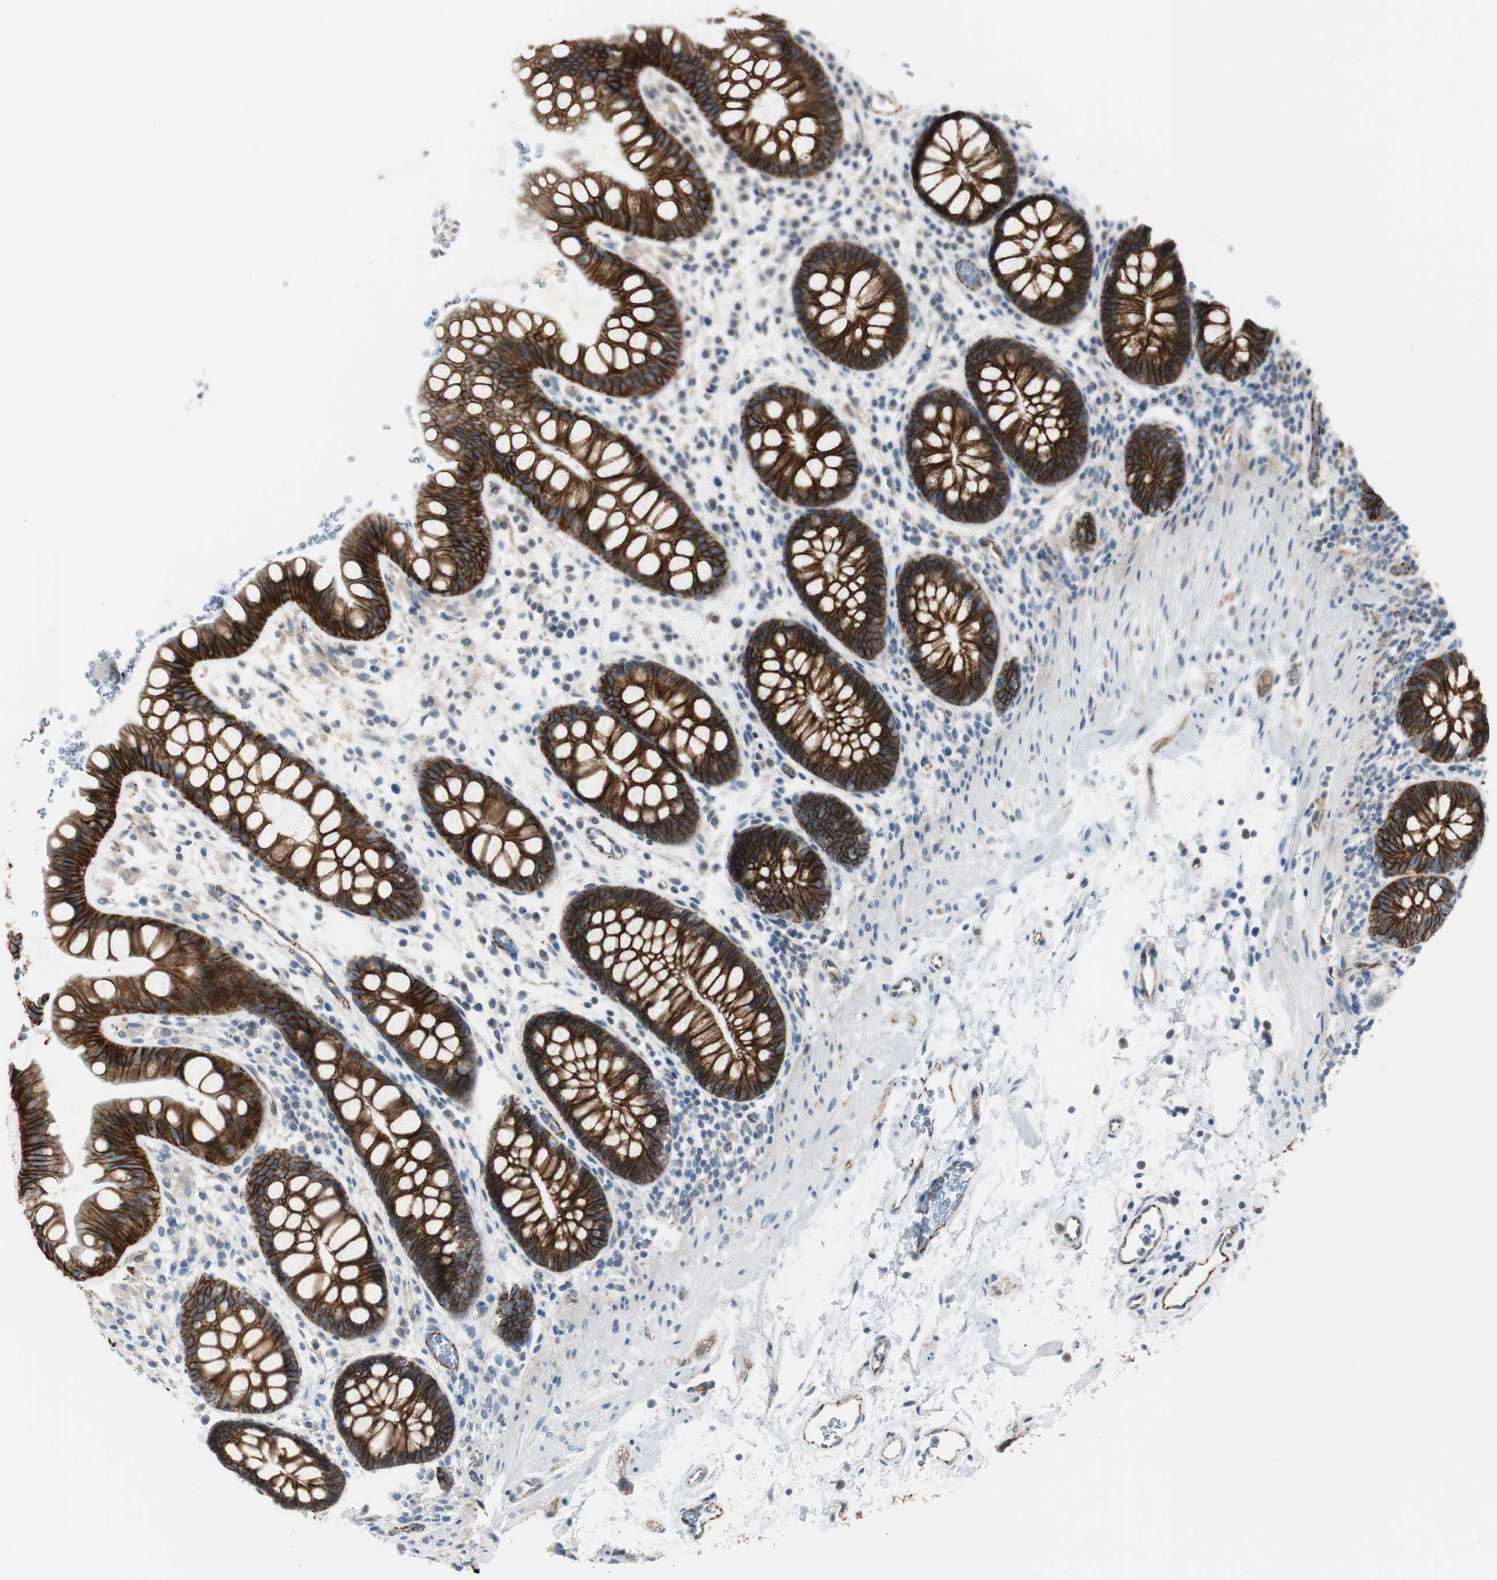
{"staining": {"intensity": "strong", "quantity": ">75%", "location": "cytoplasmic/membranous"}, "tissue": "rectum", "cell_type": "Glandular cells", "image_type": "normal", "snomed": [{"axis": "morphology", "description": "Normal tissue, NOS"}, {"axis": "topography", "description": "Rectum"}], "caption": "This is a histology image of immunohistochemistry staining of unremarkable rectum, which shows strong expression in the cytoplasmic/membranous of glandular cells.", "gene": "STXBP4", "patient": {"sex": "female", "age": 24}}